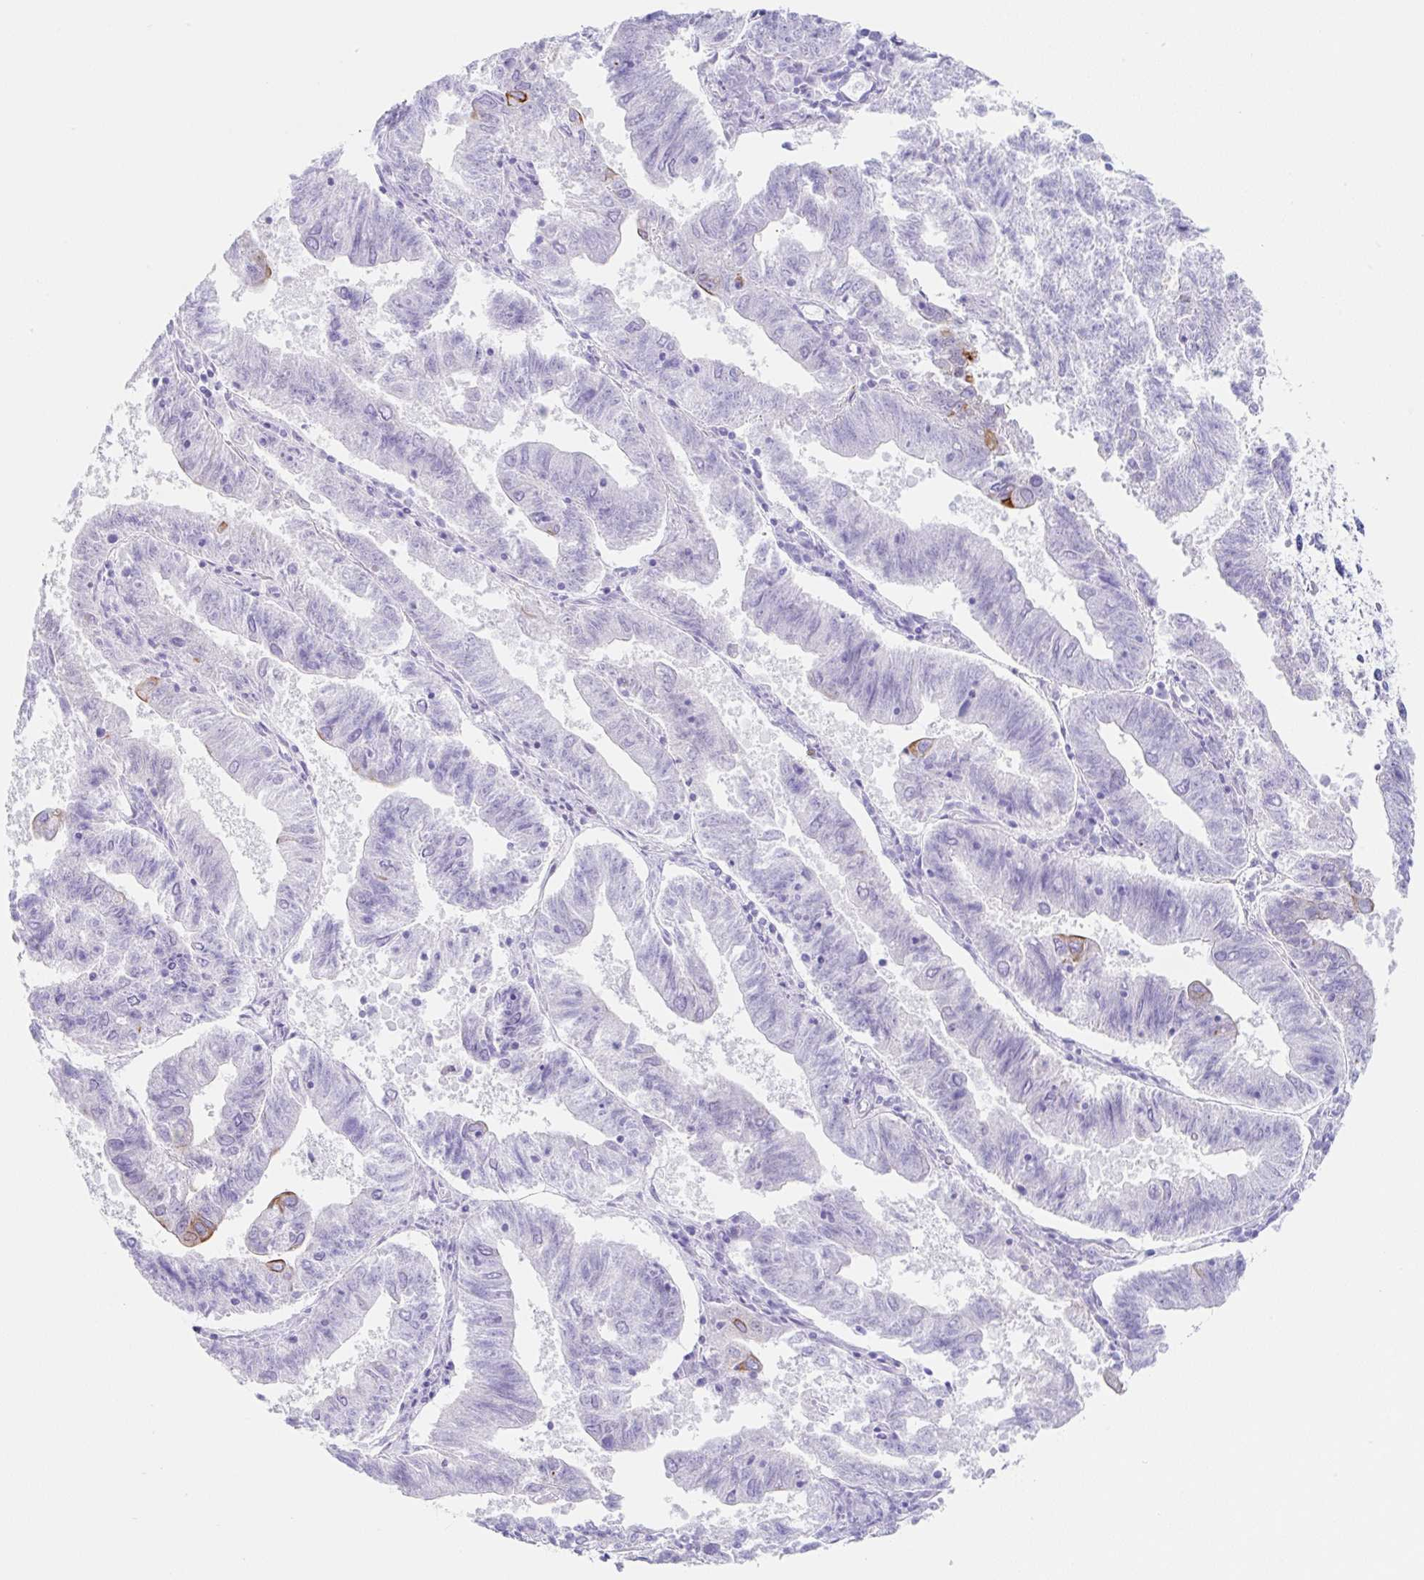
{"staining": {"intensity": "moderate", "quantity": "<25%", "location": "cytoplasmic/membranous"}, "tissue": "endometrial cancer", "cell_type": "Tumor cells", "image_type": "cancer", "snomed": [{"axis": "morphology", "description": "Adenocarcinoma, NOS"}, {"axis": "topography", "description": "Endometrium"}], "caption": "A brown stain highlights moderate cytoplasmic/membranous expression of a protein in human endometrial adenocarcinoma tumor cells. (Stains: DAB in brown, nuclei in blue, Microscopy: brightfield microscopy at high magnification).", "gene": "CLDND2", "patient": {"sex": "female", "age": 82}}